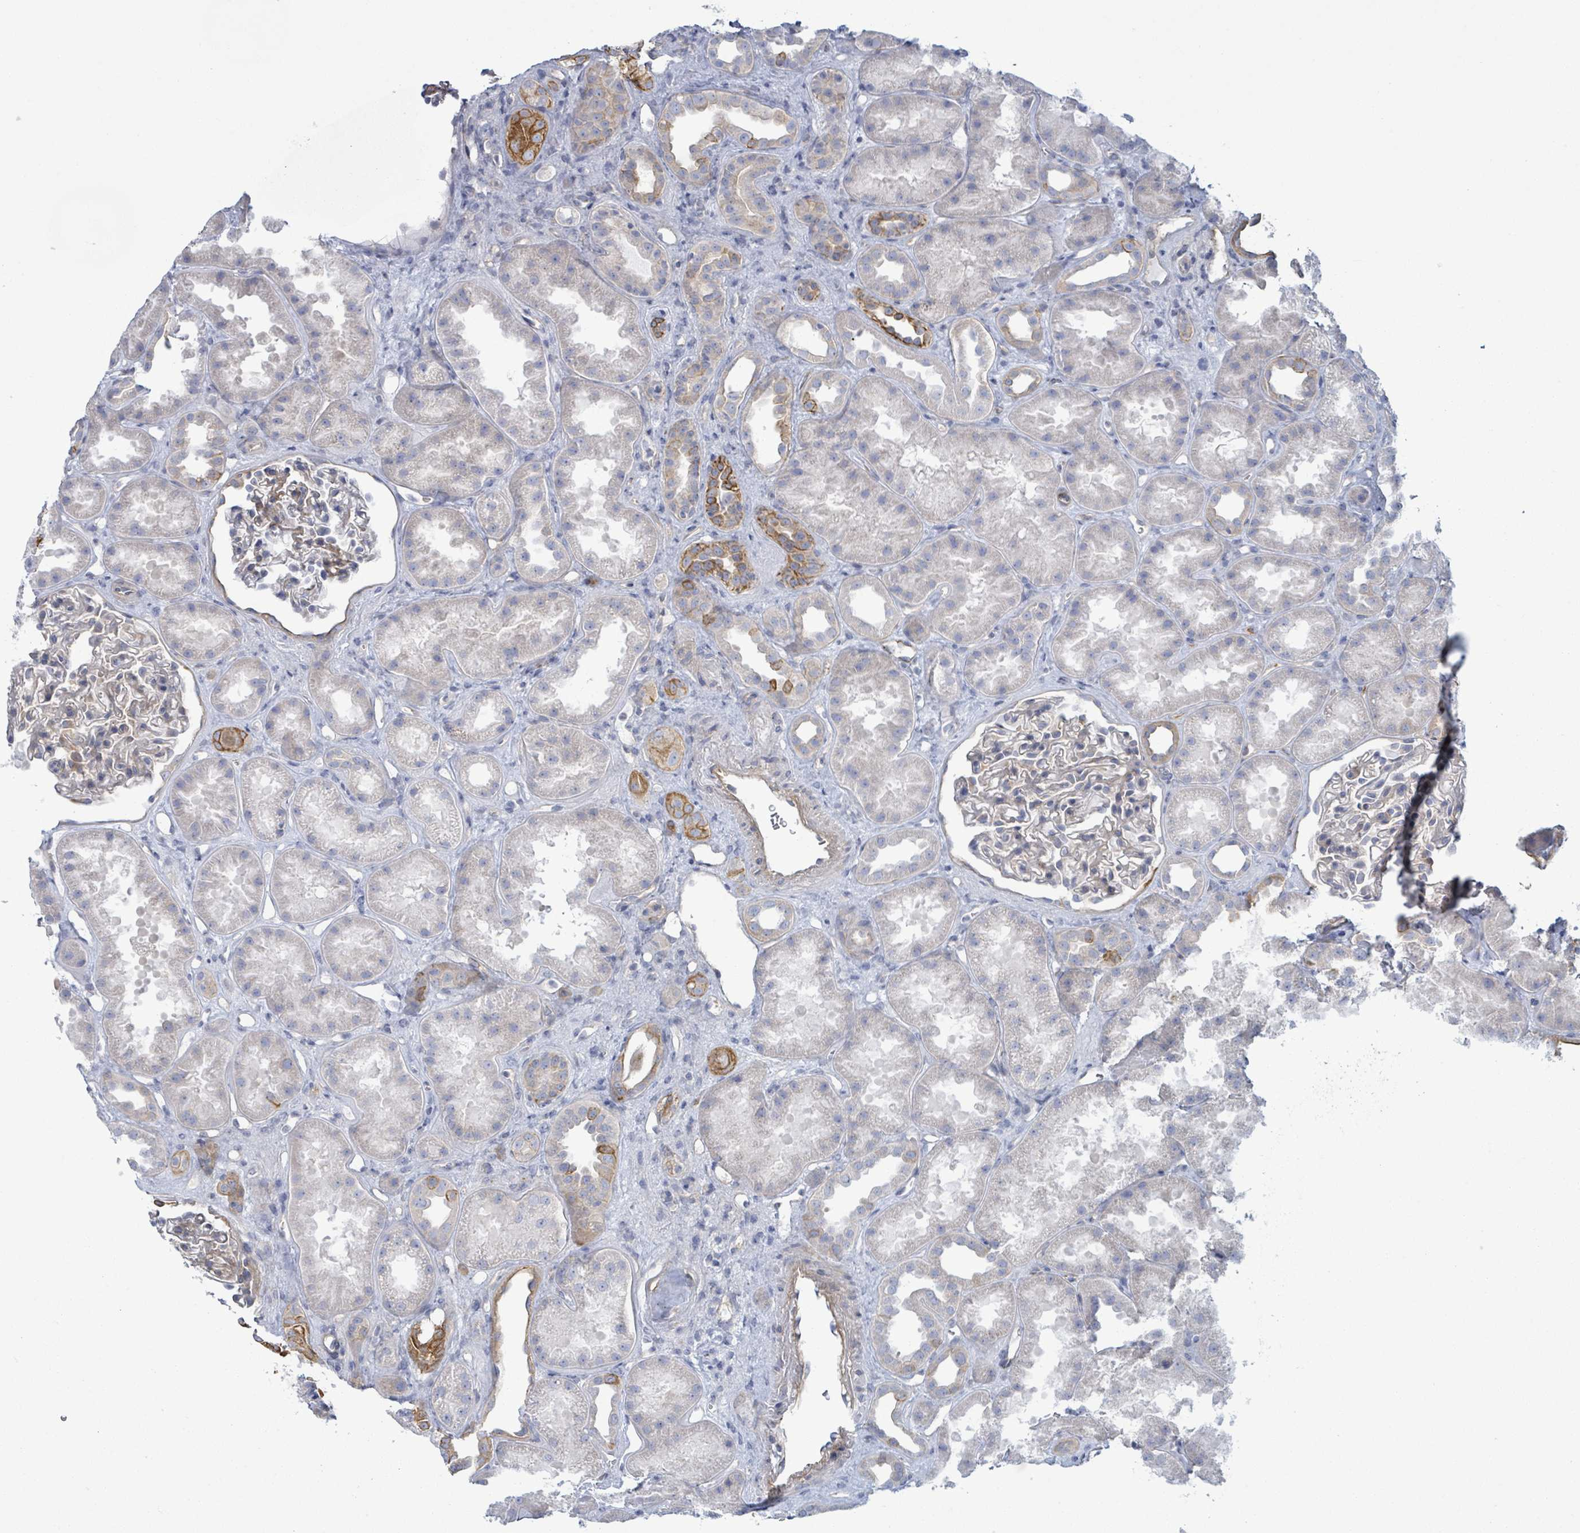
{"staining": {"intensity": "weak", "quantity": "<25%", "location": "cytoplasmic/membranous"}, "tissue": "kidney", "cell_type": "Cells in glomeruli", "image_type": "normal", "snomed": [{"axis": "morphology", "description": "Normal tissue, NOS"}, {"axis": "topography", "description": "Kidney"}], "caption": "DAB (3,3'-diaminobenzidine) immunohistochemical staining of benign kidney shows no significant positivity in cells in glomeruli. Brightfield microscopy of immunohistochemistry (IHC) stained with DAB (brown) and hematoxylin (blue), captured at high magnification.", "gene": "COL13A1", "patient": {"sex": "male", "age": 61}}